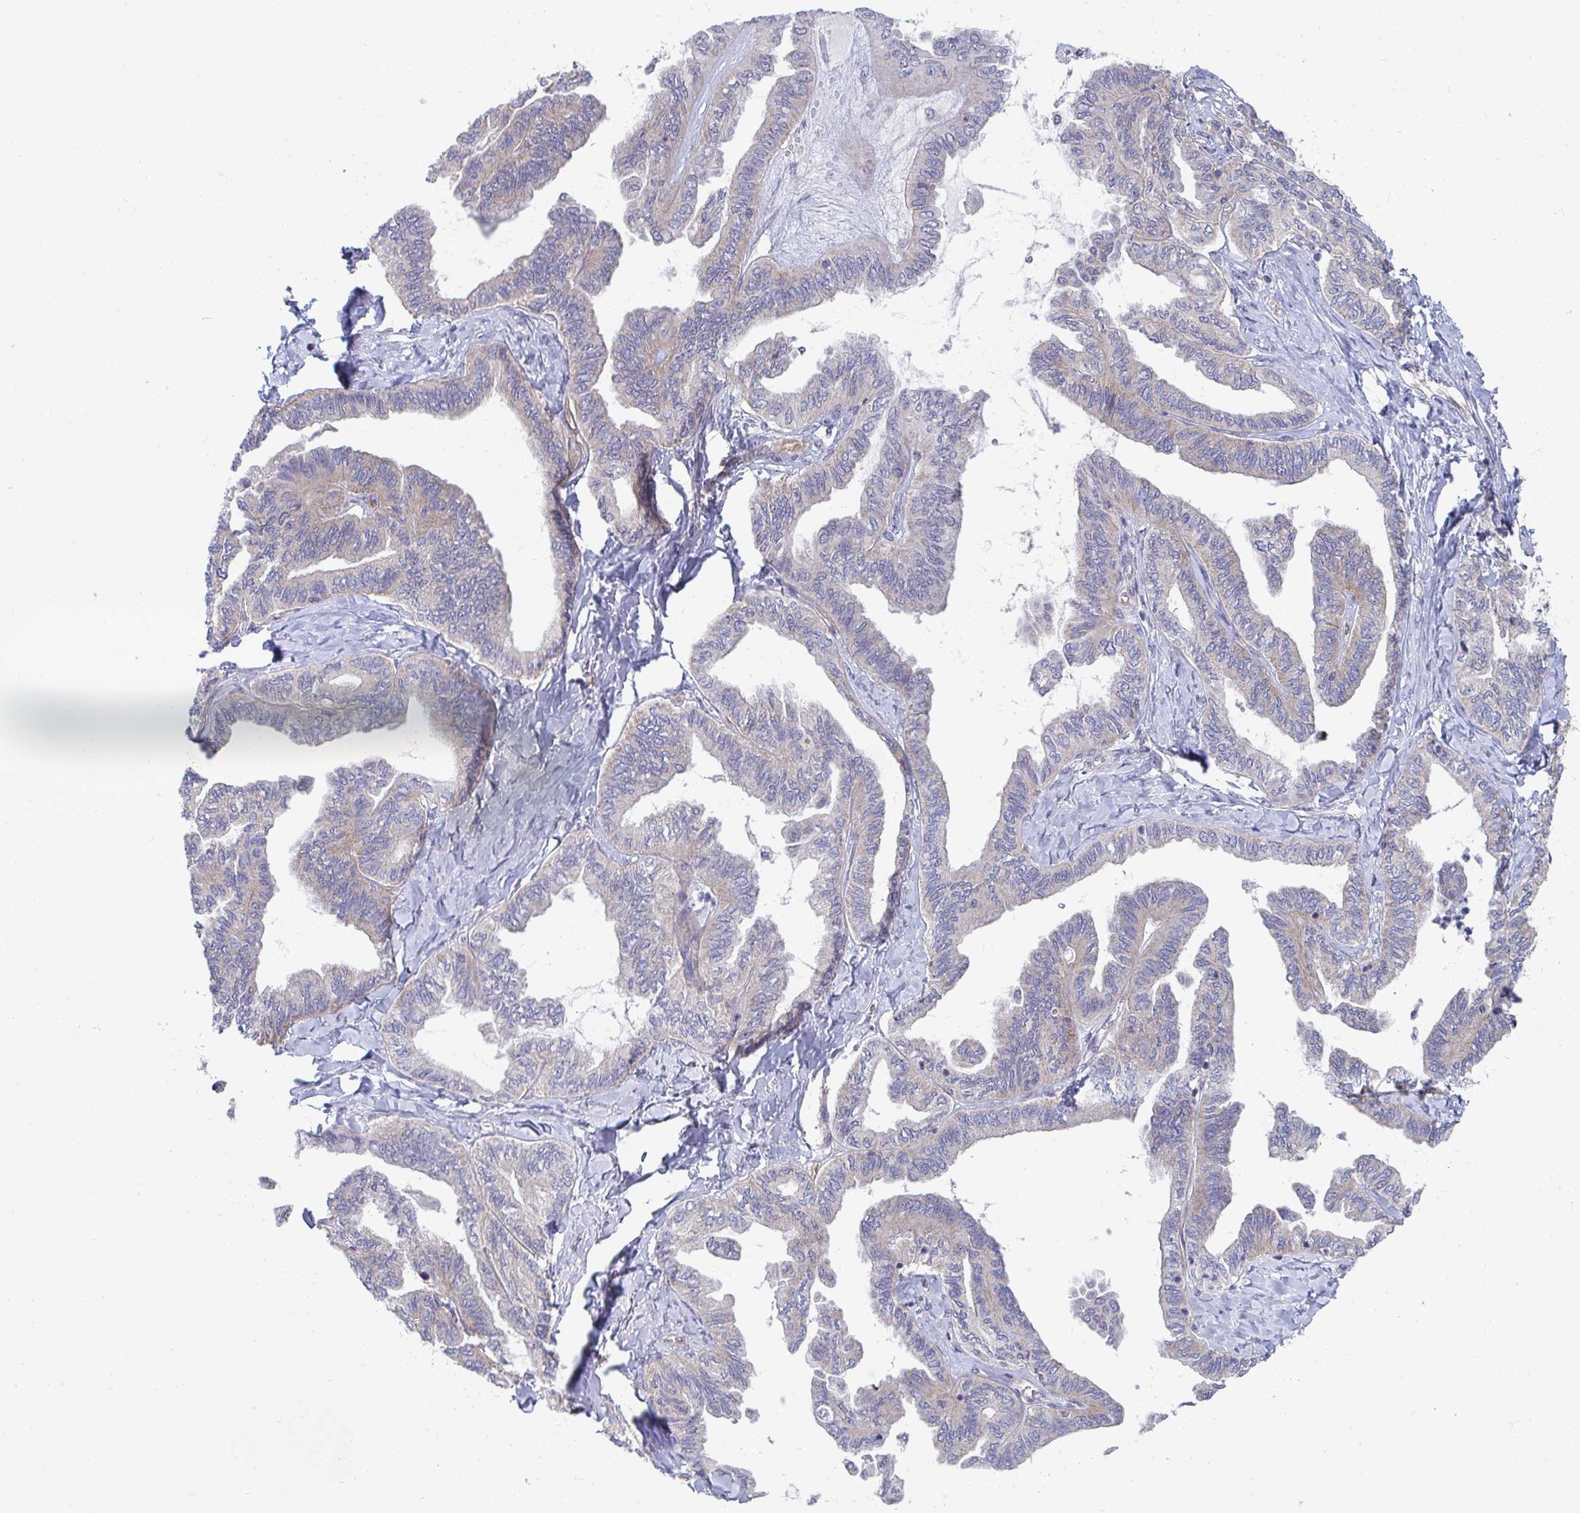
{"staining": {"intensity": "weak", "quantity": "25%-75%", "location": "cytoplasmic/membranous"}, "tissue": "ovarian cancer", "cell_type": "Tumor cells", "image_type": "cancer", "snomed": [{"axis": "morphology", "description": "Carcinoma, endometroid"}, {"axis": "topography", "description": "Ovary"}], "caption": "An image of ovarian endometroid carcinoma stained for a protein displays weak cytoplasmic/membranous brown staining in tumor cells. The protein is stained brown, and the nuclei are stained in blue (DAB (3,3'-diaminobenzidine) IHC with brightfield microscopy, high magnification).", "gene": "EIF1AD", "patient": {"sex": "female", "age": 70}}